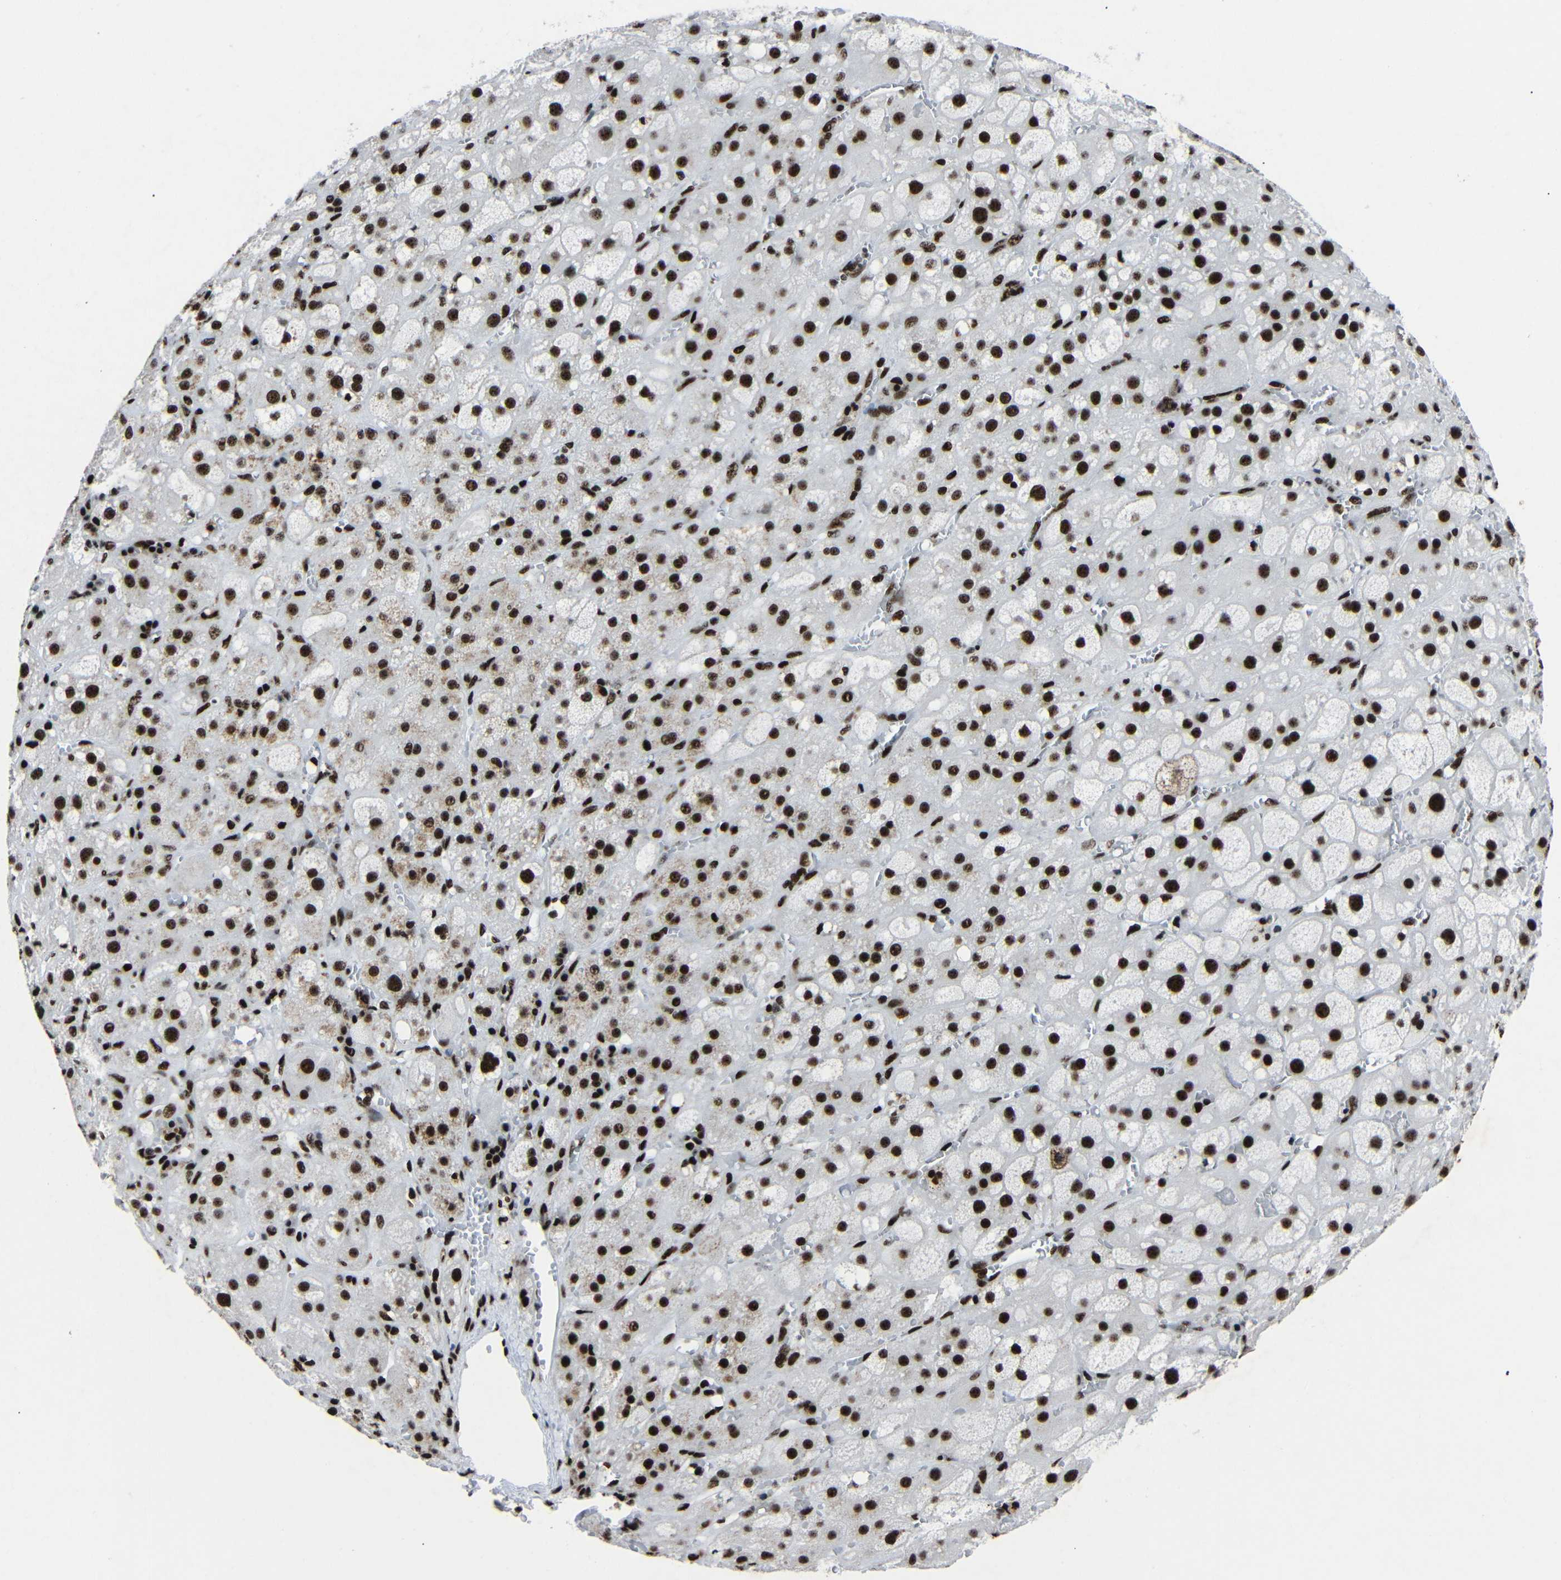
{"staining": {"intensity": "strong", "quantity": ">75%", "location": "nuclear"}, "tissue": "adrenal gland", "cell_type": "Glandular cells", "image_type": "normal", "snomed": [{"axis": "morphology", "description": "Normal tissue, NOS"}, {"axis": "topography", "description": "Adrenal gland"}], "caption": "Protein staining demonstrates strong nuclear expression in about >75% of glandular cells in benign adrenal gland.", "gene": "SRSF1", "patient": {"sex": "female", "age": 47}}